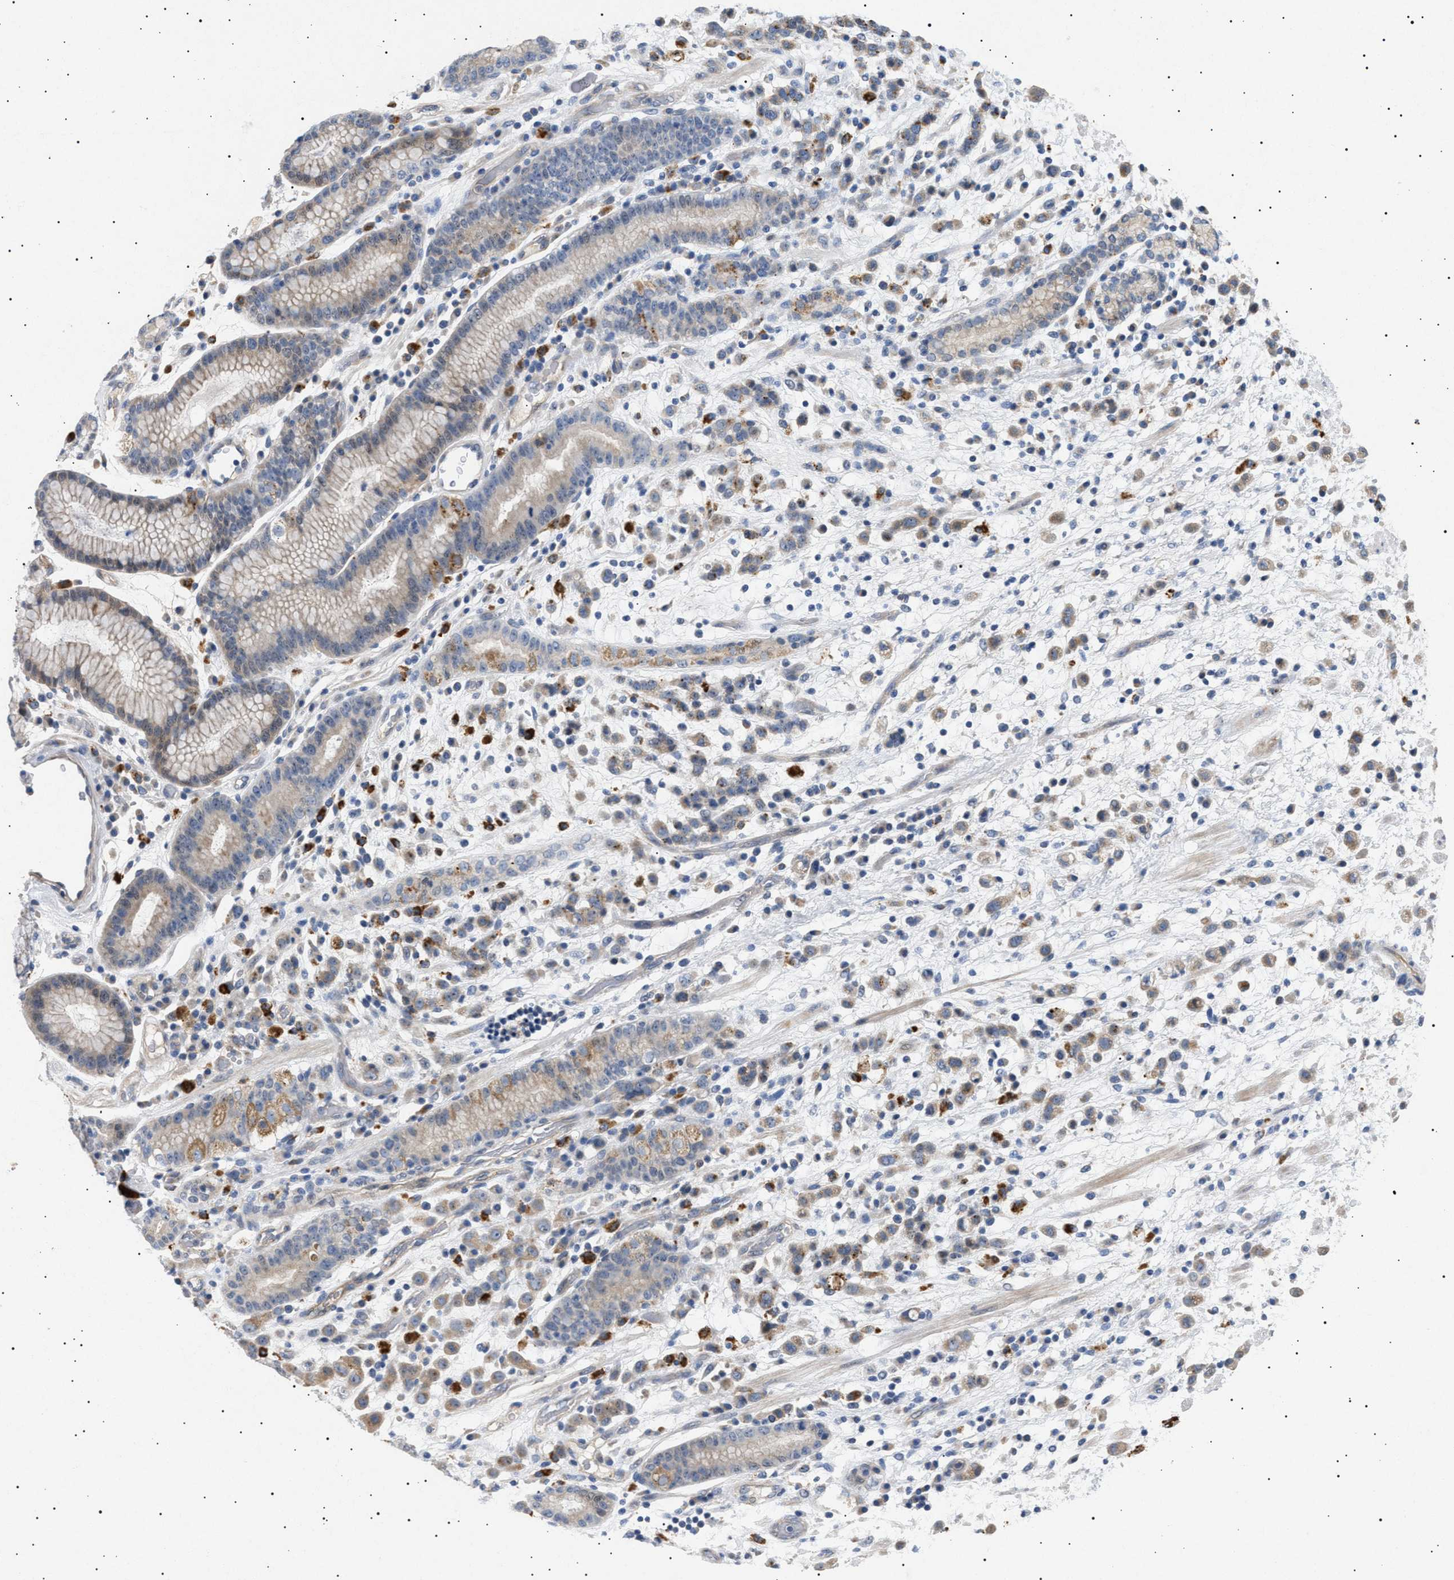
{"staining": {"intensity": "weak", "quantity": ">75%", "location": "cytoplasmic/membranous"}, "tissue": "stomach cancer", "cell_type": "Tumor cells", "image_type": "cancer", "snomed": [{"axis": "morphology", "description": "Adenocarcinoma, NOS"}, {"axis": "topography", "description": "Stomach, lower"}], "caption": "Protein staining demonstrates weak cytoplasmic/membranous staining in about >75% of tumor cells in stomach adenocarcinoma. (DAB (3,3'-diaminobenzidine) IHC, brown staining for protein, blue staining for nuclei).", "gene": "SIRT5", "patient": {"sex": "male", "age": 88}}